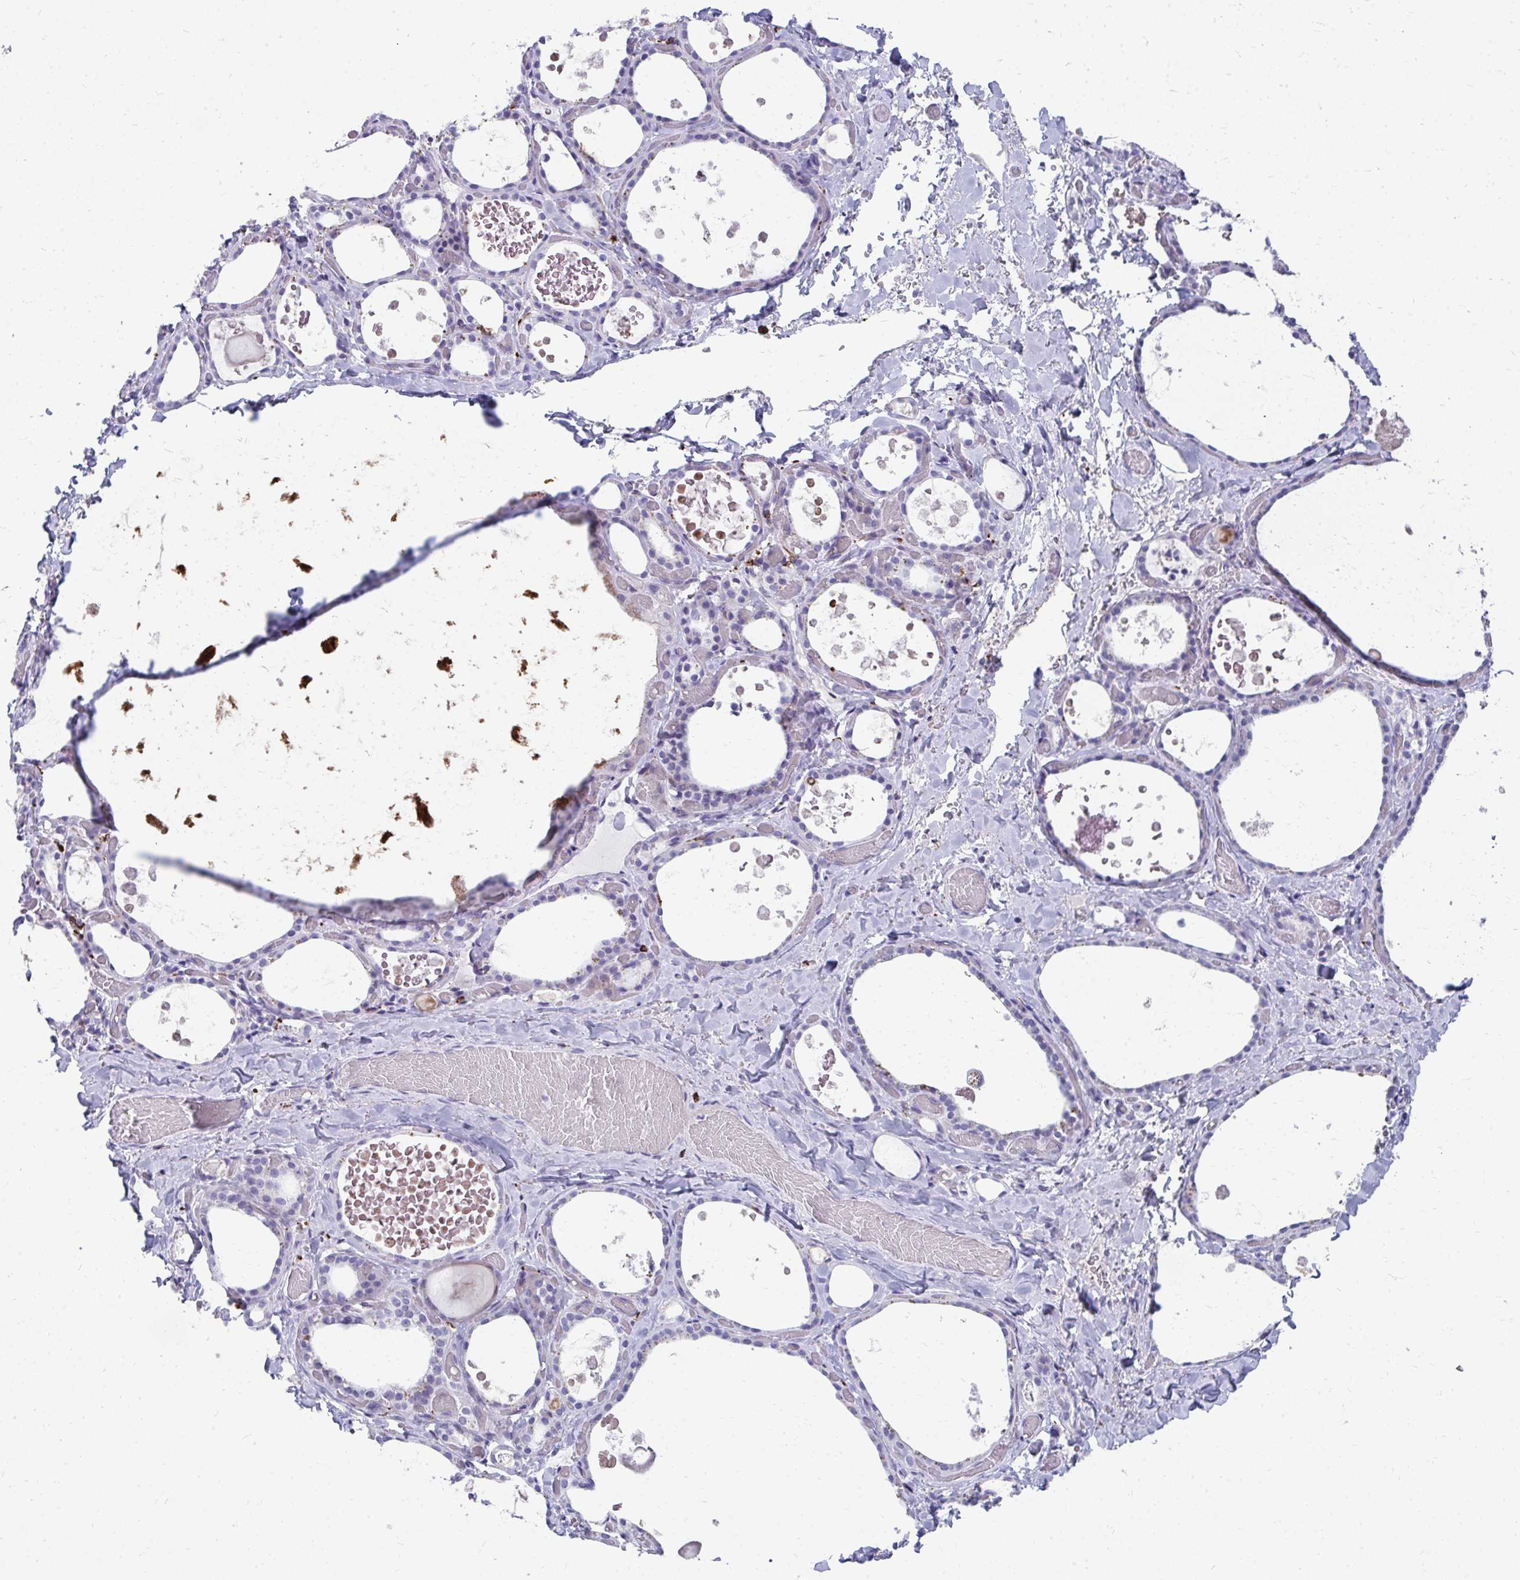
{"staining": {"intensity": "negative", "quantity": "none", "location": "none"}, "tissue": "thyroid gland", "cell_type": "Glandular cells", "image_type": "normal", "snomed": [{"axis": "morphology", "description": "Normal tissue, NOS"}, {"axis": "topography", "description": "Thyroid gland"}], "caption": "Histopathology image shows no protein expression in glandular cells of normal thyroid gland.", "gene": "CD163", "patient": {"sex": "female", "age": 56}}